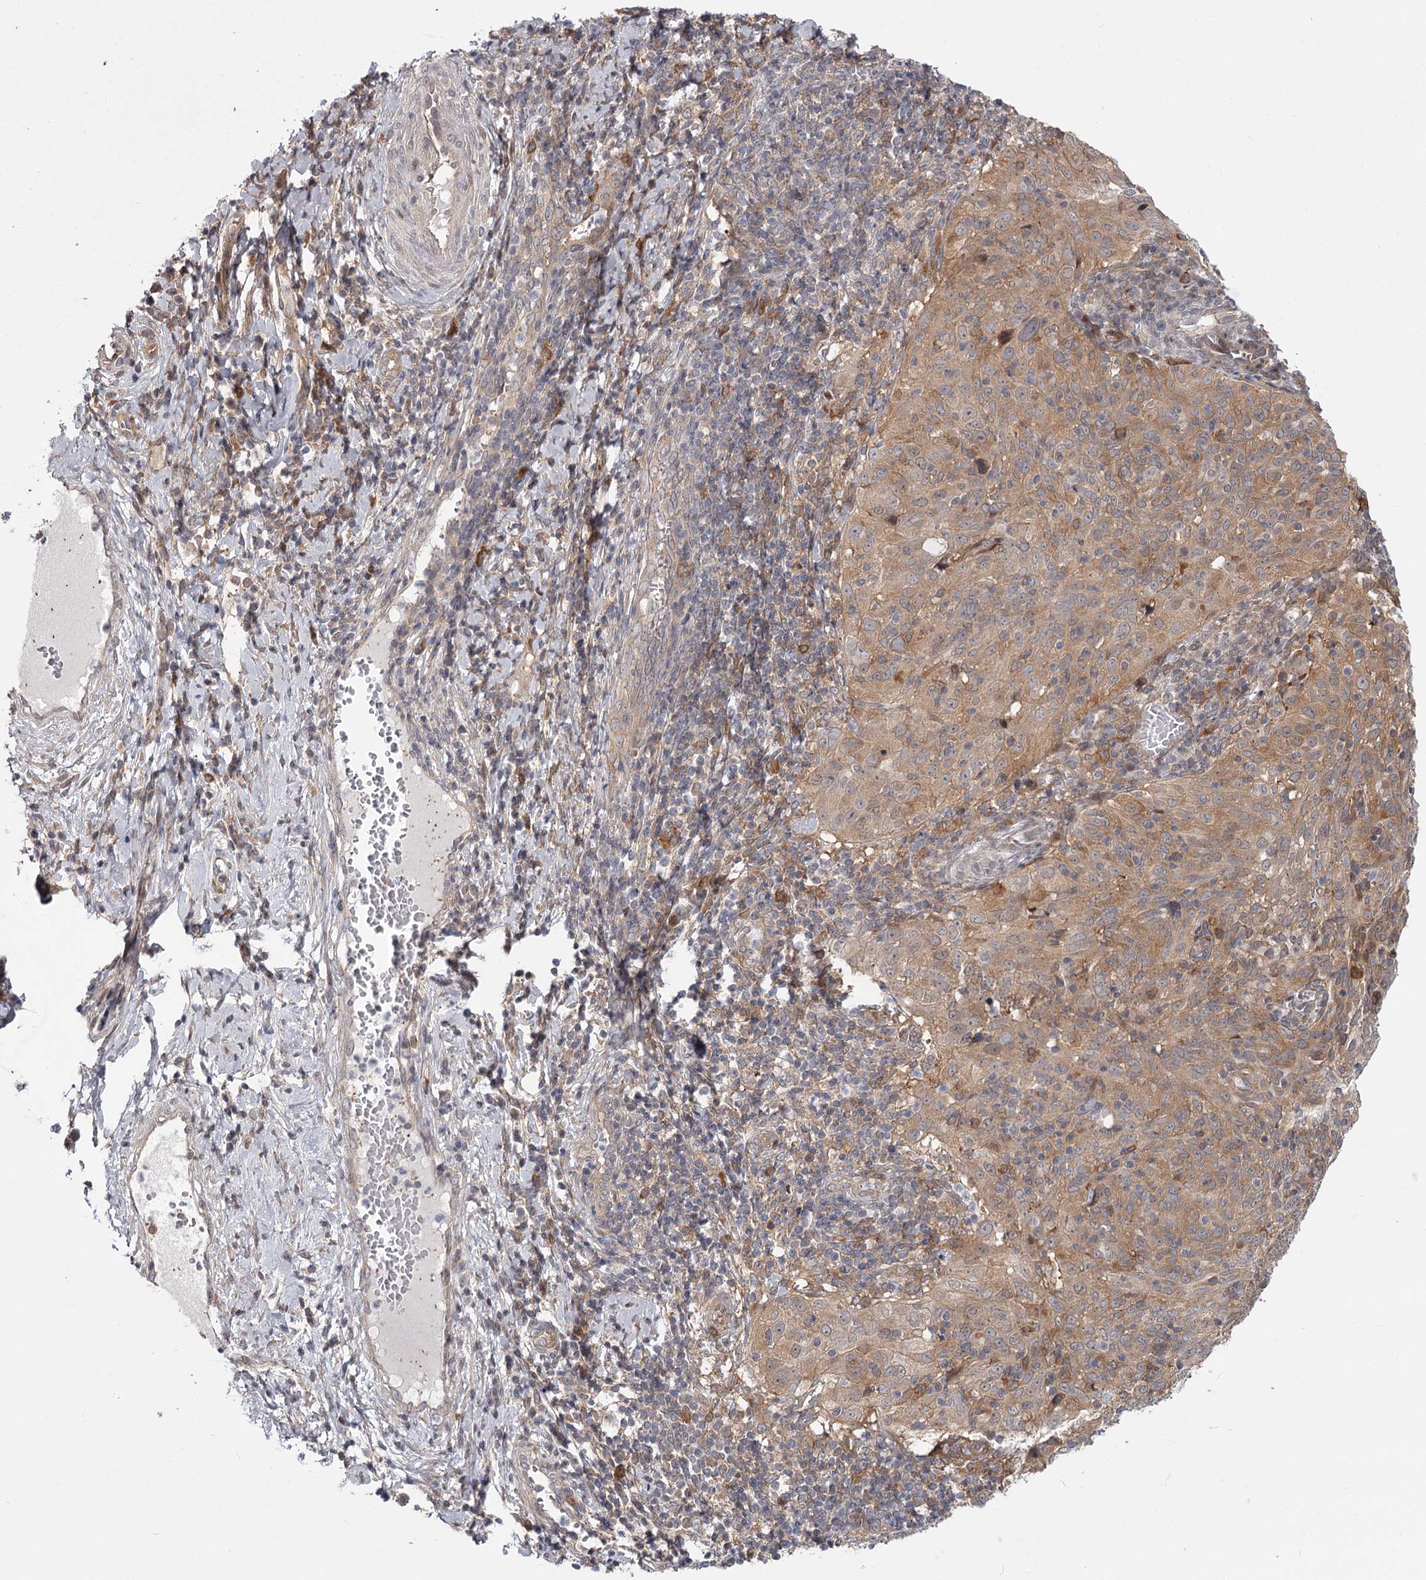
{"staining": {"intensity": "moderate", "quantity": ">75%", "location": "cytoplasmic/membranous"}, "tissue": "cervical cancer", "cell_type": "Tumor cells", "image_type": "cancer", "snomed": [{"axis": "morphology", "description": "Squamous cell carcinoma, NOS"}, {"axis": "topography", "description": "Cervix"}], "caption": "Protein expression analysis of human squamous cell carcinoma (cervical) reveals moderate cytoplasmic/membranous expression in approximately >75% of tumor cells. The protein is stained brown, and the nuclei are stained in blue (DAB IHC with brightfield microscopy, high magnification).", "gene": "CCNG2", "patient": {"sex": "female", "age": 31}}